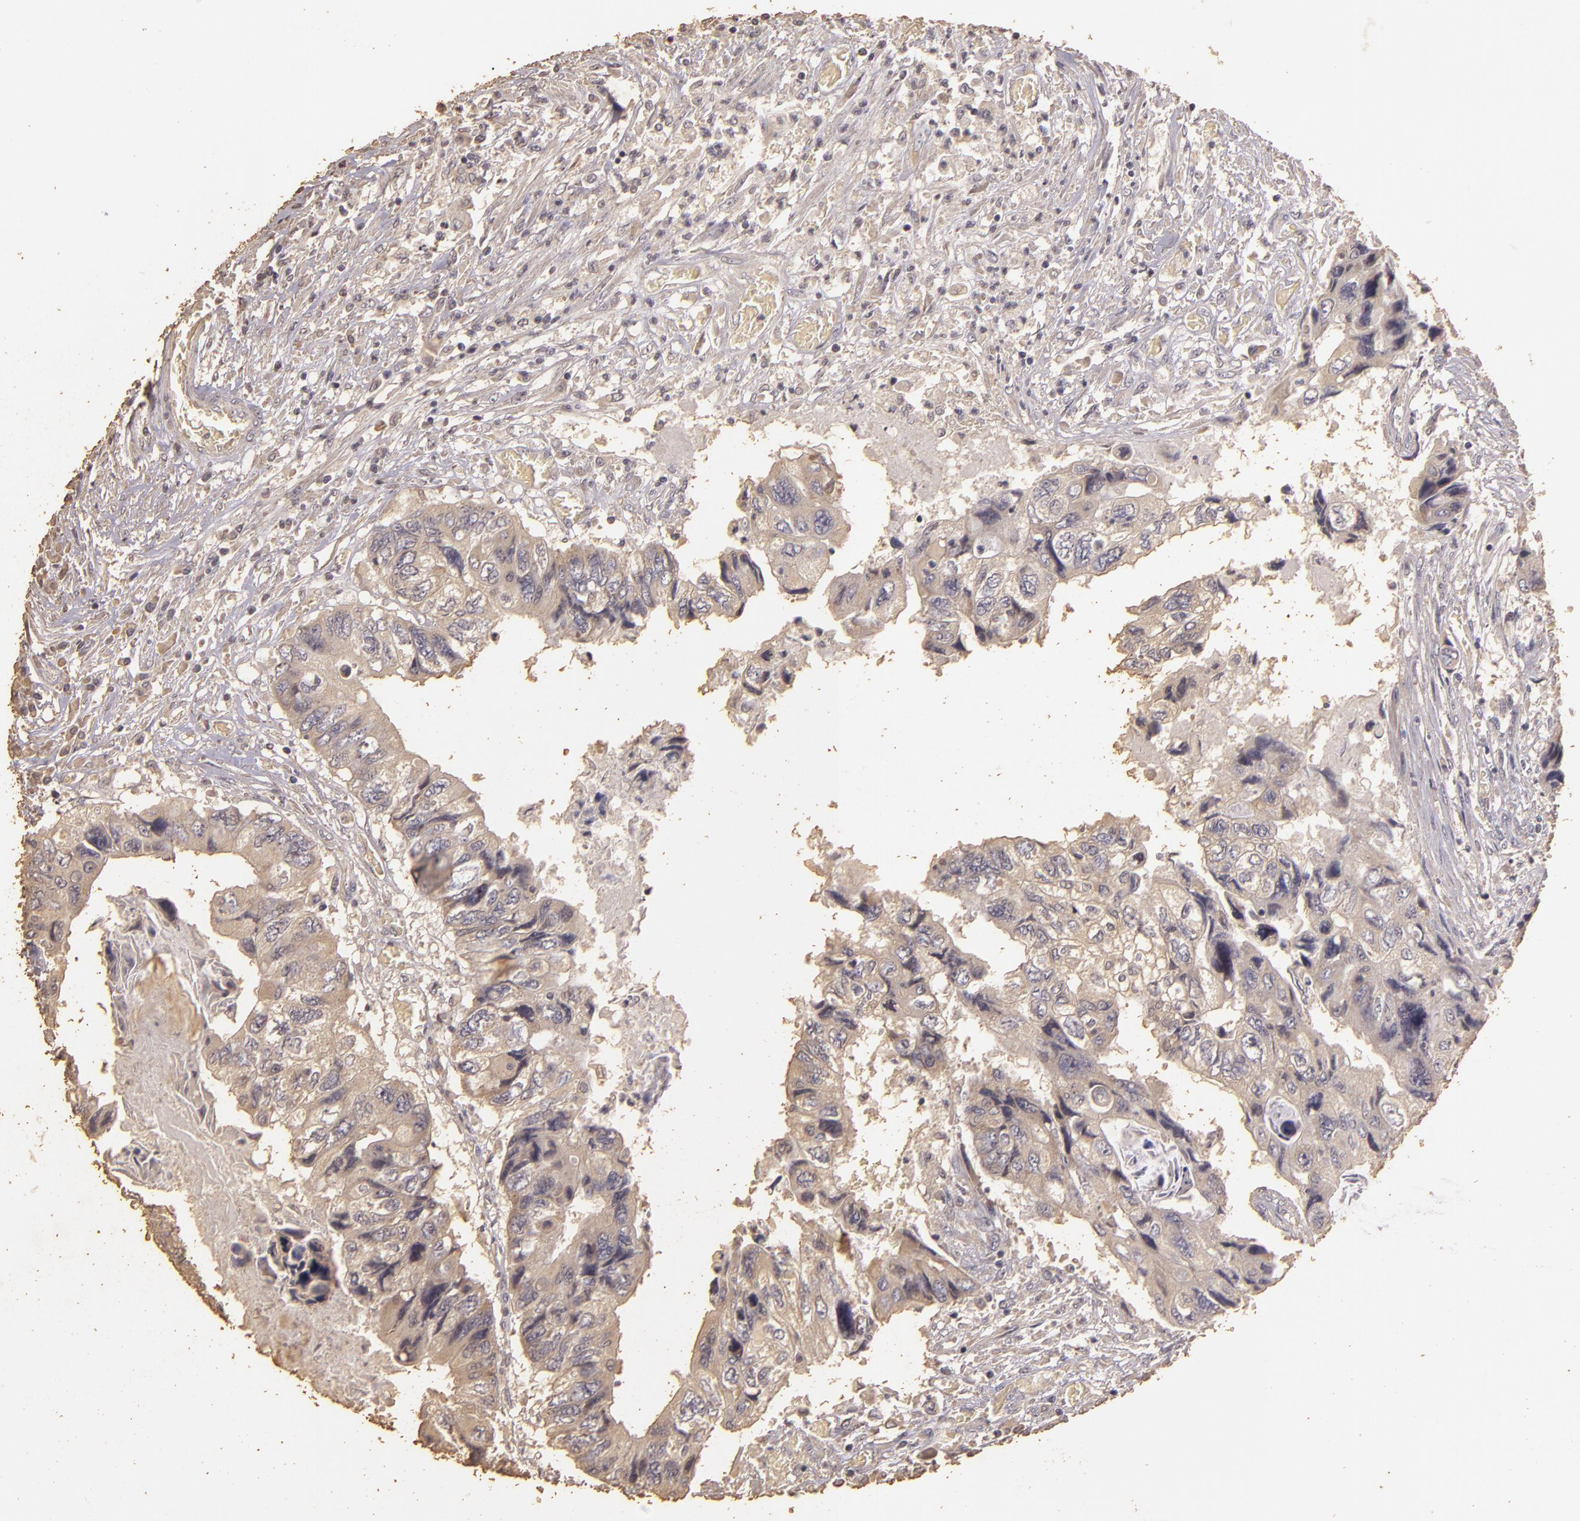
{"staining": {"intensity": "weak", "quantity": ">75%", "location": "cytoplasmic/membranous"}, "tissue": "colorectal cancer", "cell_type": "Tumor cells", "image_type": "cancer", "snomed": [{"axis": "morphology", "description": "Adenocarcinoma, NOS"}, {"axis": "topography", "description": "Rectum"}], "caption": "Immunohistochemical staining of adenocarcinoma (colorectal) shows weak cytoplasmic/membranous protein expression in about >75% of tumor cells.", "gene": "BCL2L13", "patient": {"sex": "female", "age": 82}}